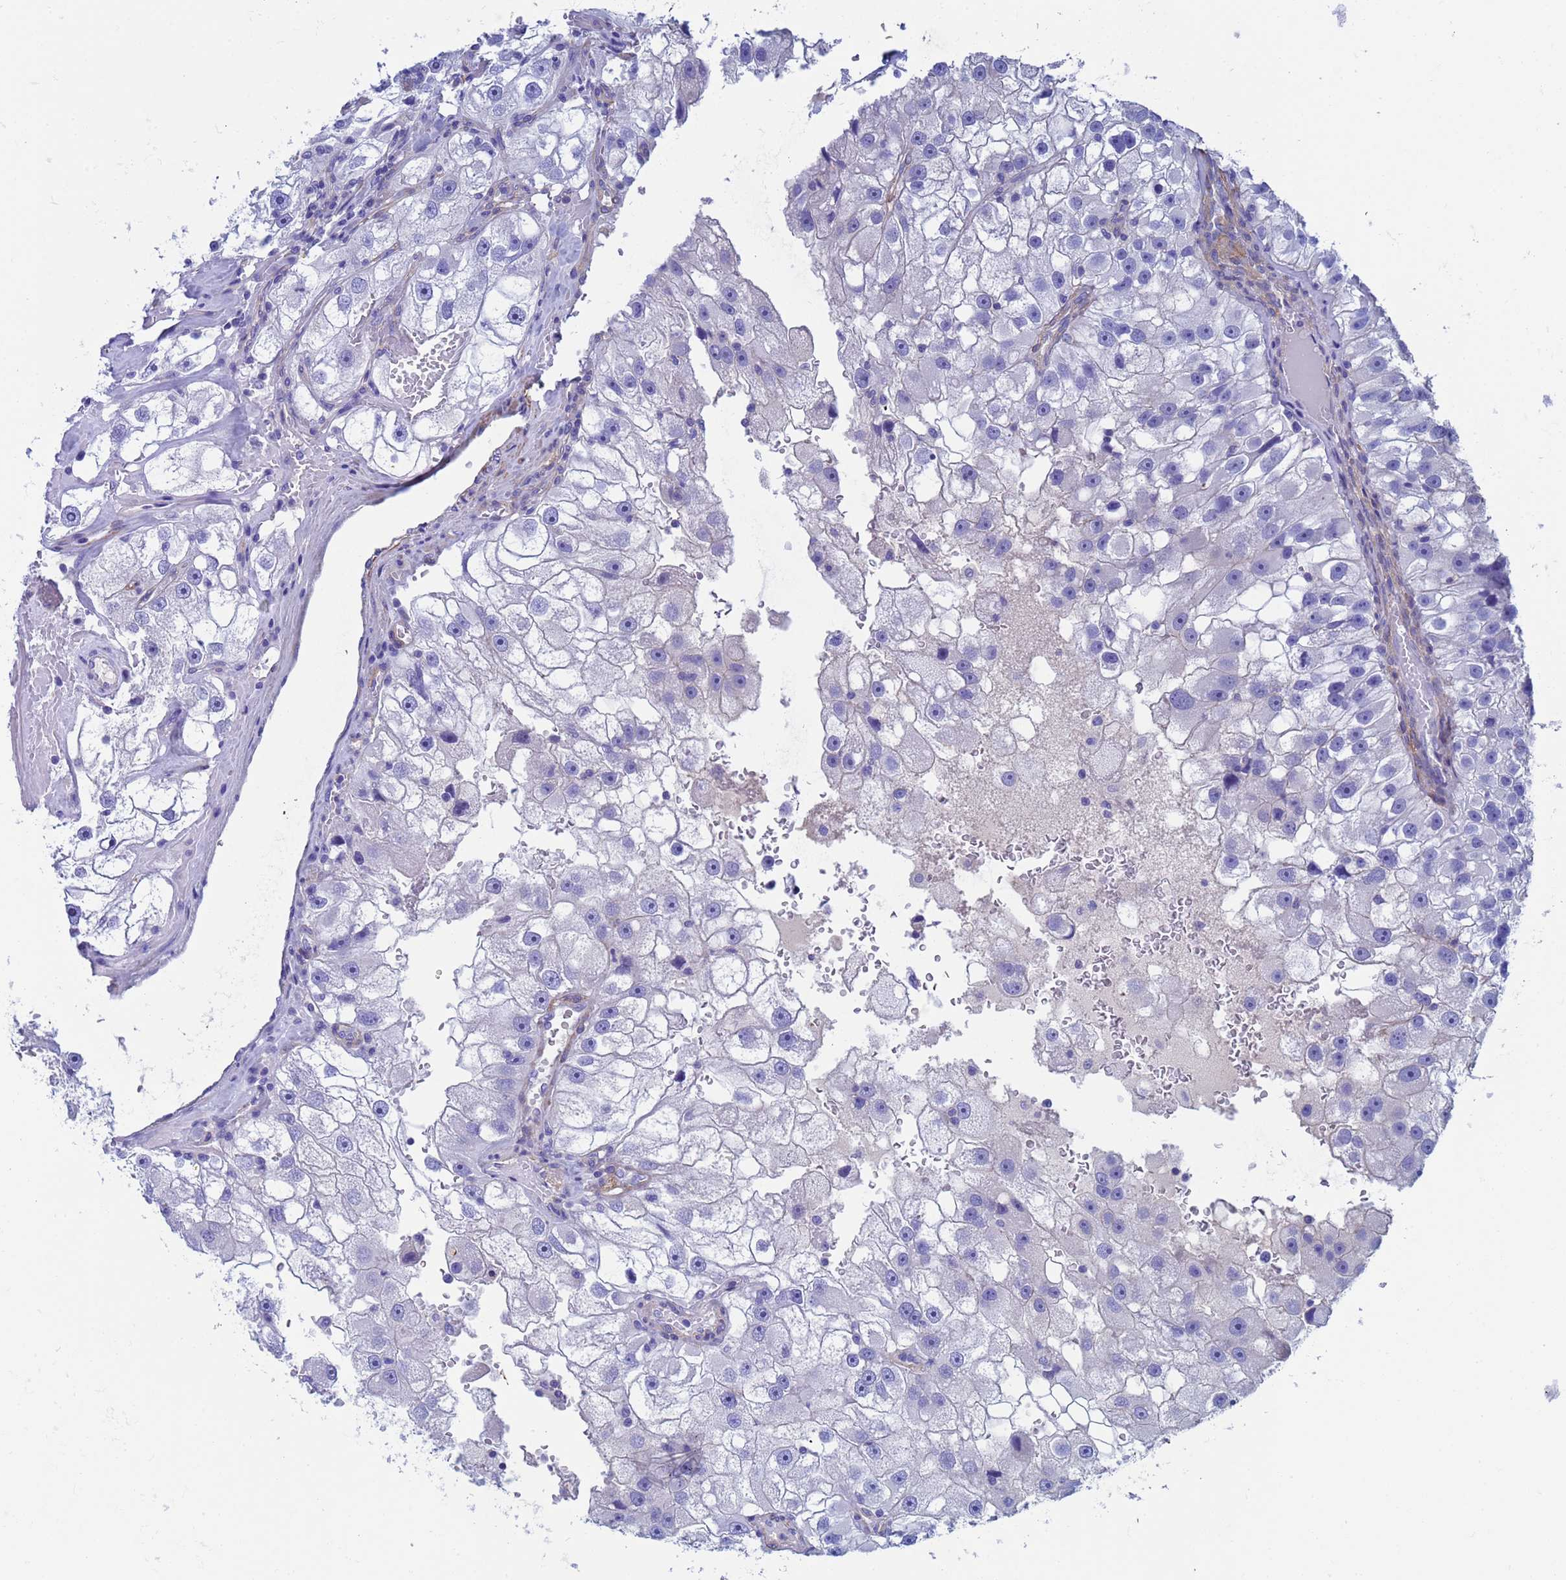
{"staining": {"intensity": "negative", "quantity": "none", "location": "none"}, "tissue": "renal cancer", "cell_type": "Tumor cells", "image_type": "cancer", "snomed": [{"axis": "morphology", "description": "Adenocarcinoma, NOS"}, {"axis": "topography", "description": "Kidney"}], "caption": "This is a photomicrograph of IHC staining of adenocarcinoma (renal), which shows no staining in tumor cells. (IHC, brightfield microscopy, high magnification).", "gene": "CST4", "patient": {"sex": "male", "age": 63}}